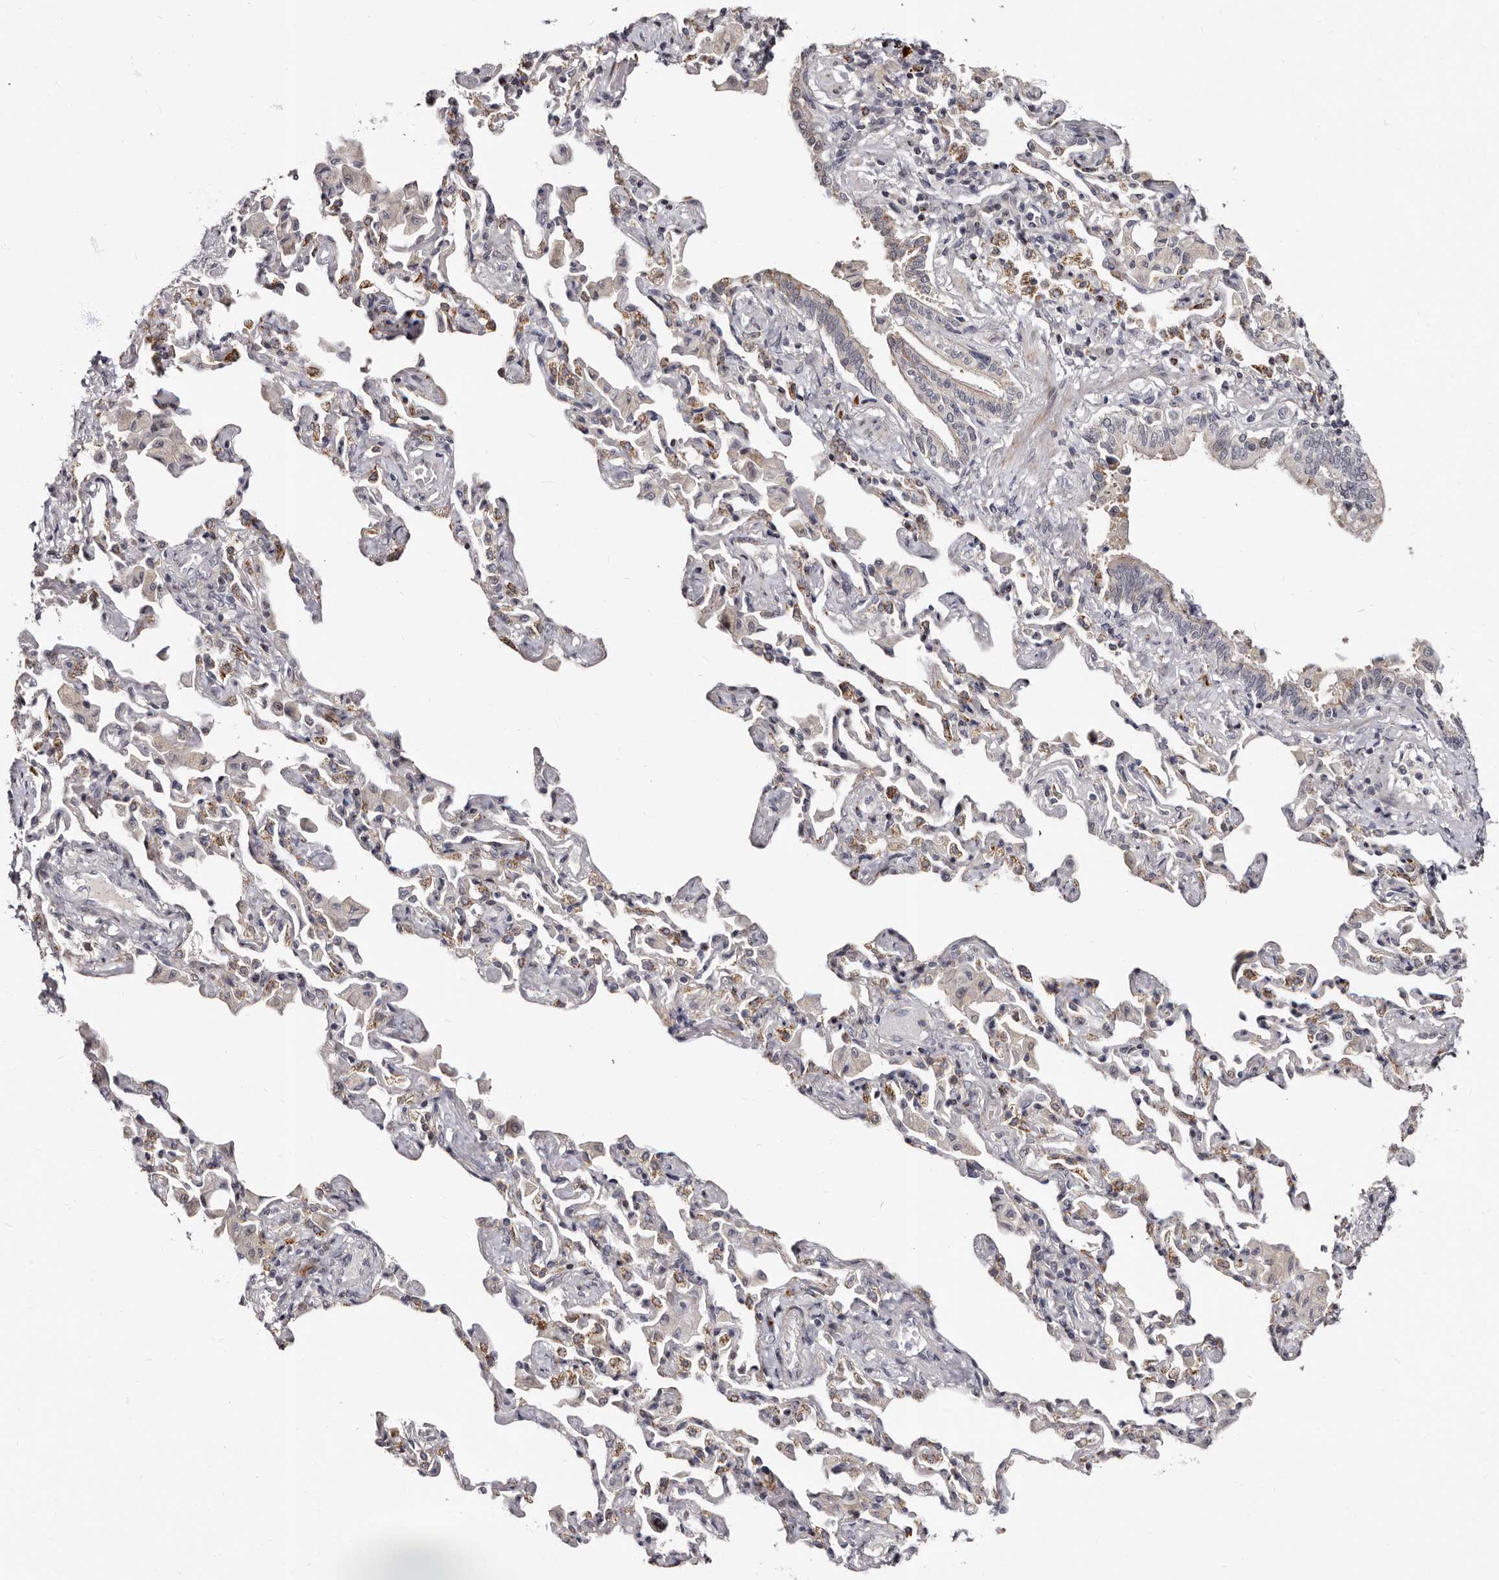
{"staining": {"intensity": "weak", "quantity": "25%-75%", "location": "cytoplasmic/membranous"}, "tissue": "bronchus", "cell_type": "Respiratory epithelial cells", "image_type": "normal", "snomed": [{"axis": "morphology", "description": "Normal tissue, NOS"}, {"axis": "morphology", "description": "Inflammation, NOS"}, {"axis": "topography", "description": "Bronchus"}, {"axis": "topography", "description": "Lung"}], "caption": "Weak cytoplasmic/membranous protein expression is identified in about 25%-75% of respiratory epithelial cells in bronchus. Nuclei are stained in blue.", "gene": "PHF20L1", "patient": {"sex": "female", "age": 46}}